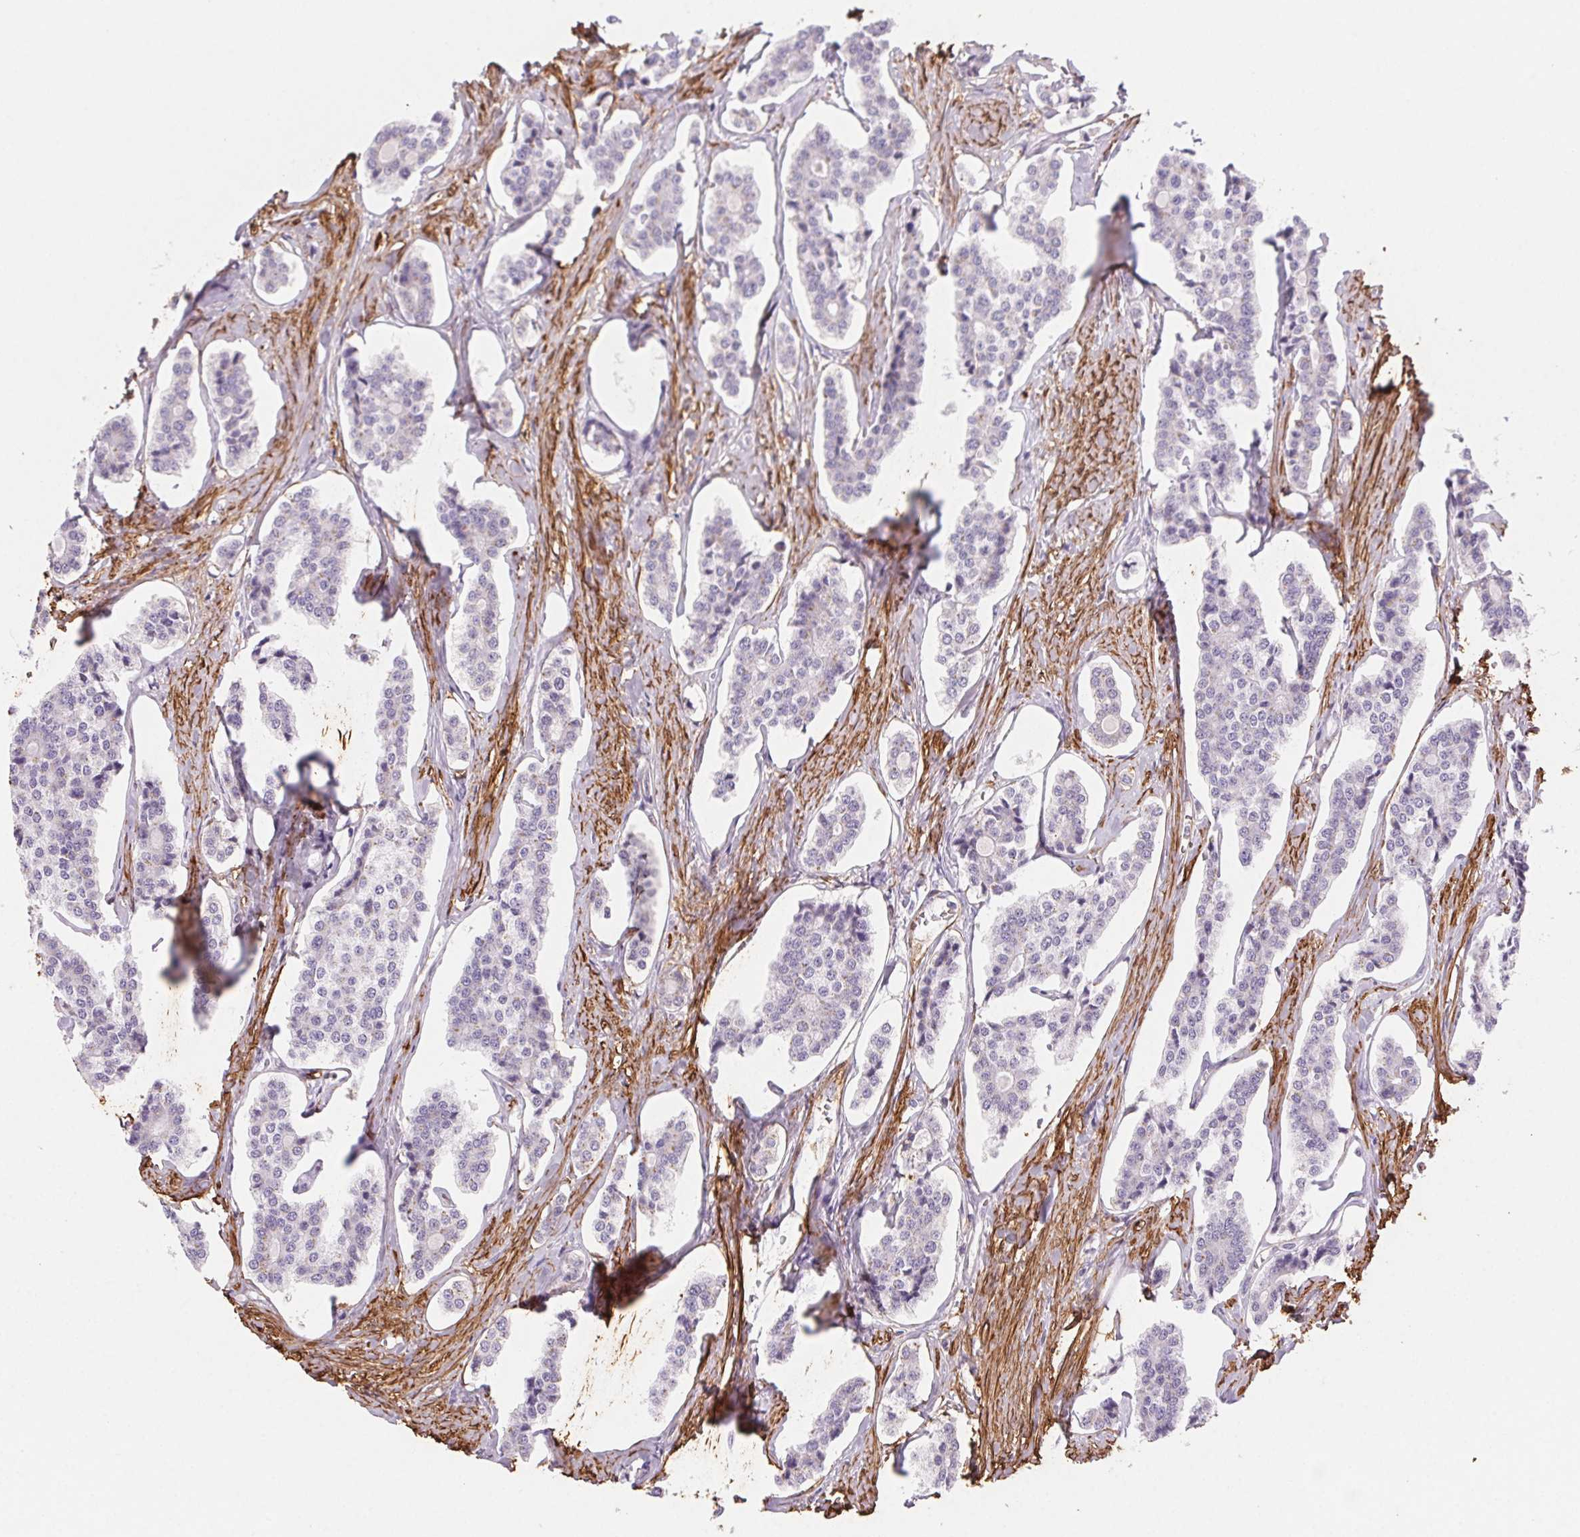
{"staining": {"intensity": "negative", "quantity": "none", "location": "none"}, "tissue": "carcinoid", "cell_type": "Tumor cells", "image_type": "cancer", "snomed": [{"axis": "morphology", "description": "Carcinoid, malignant, NOS"}, {"axis": "topography", "description": "Small intestine"}], "caption": "Human carcinoid stained for a protein using immunohistochemistry (IHC) displays no expression in tumor cells.", "gene": "GPX8", "patient": {"sex": "female", "age": 65}}